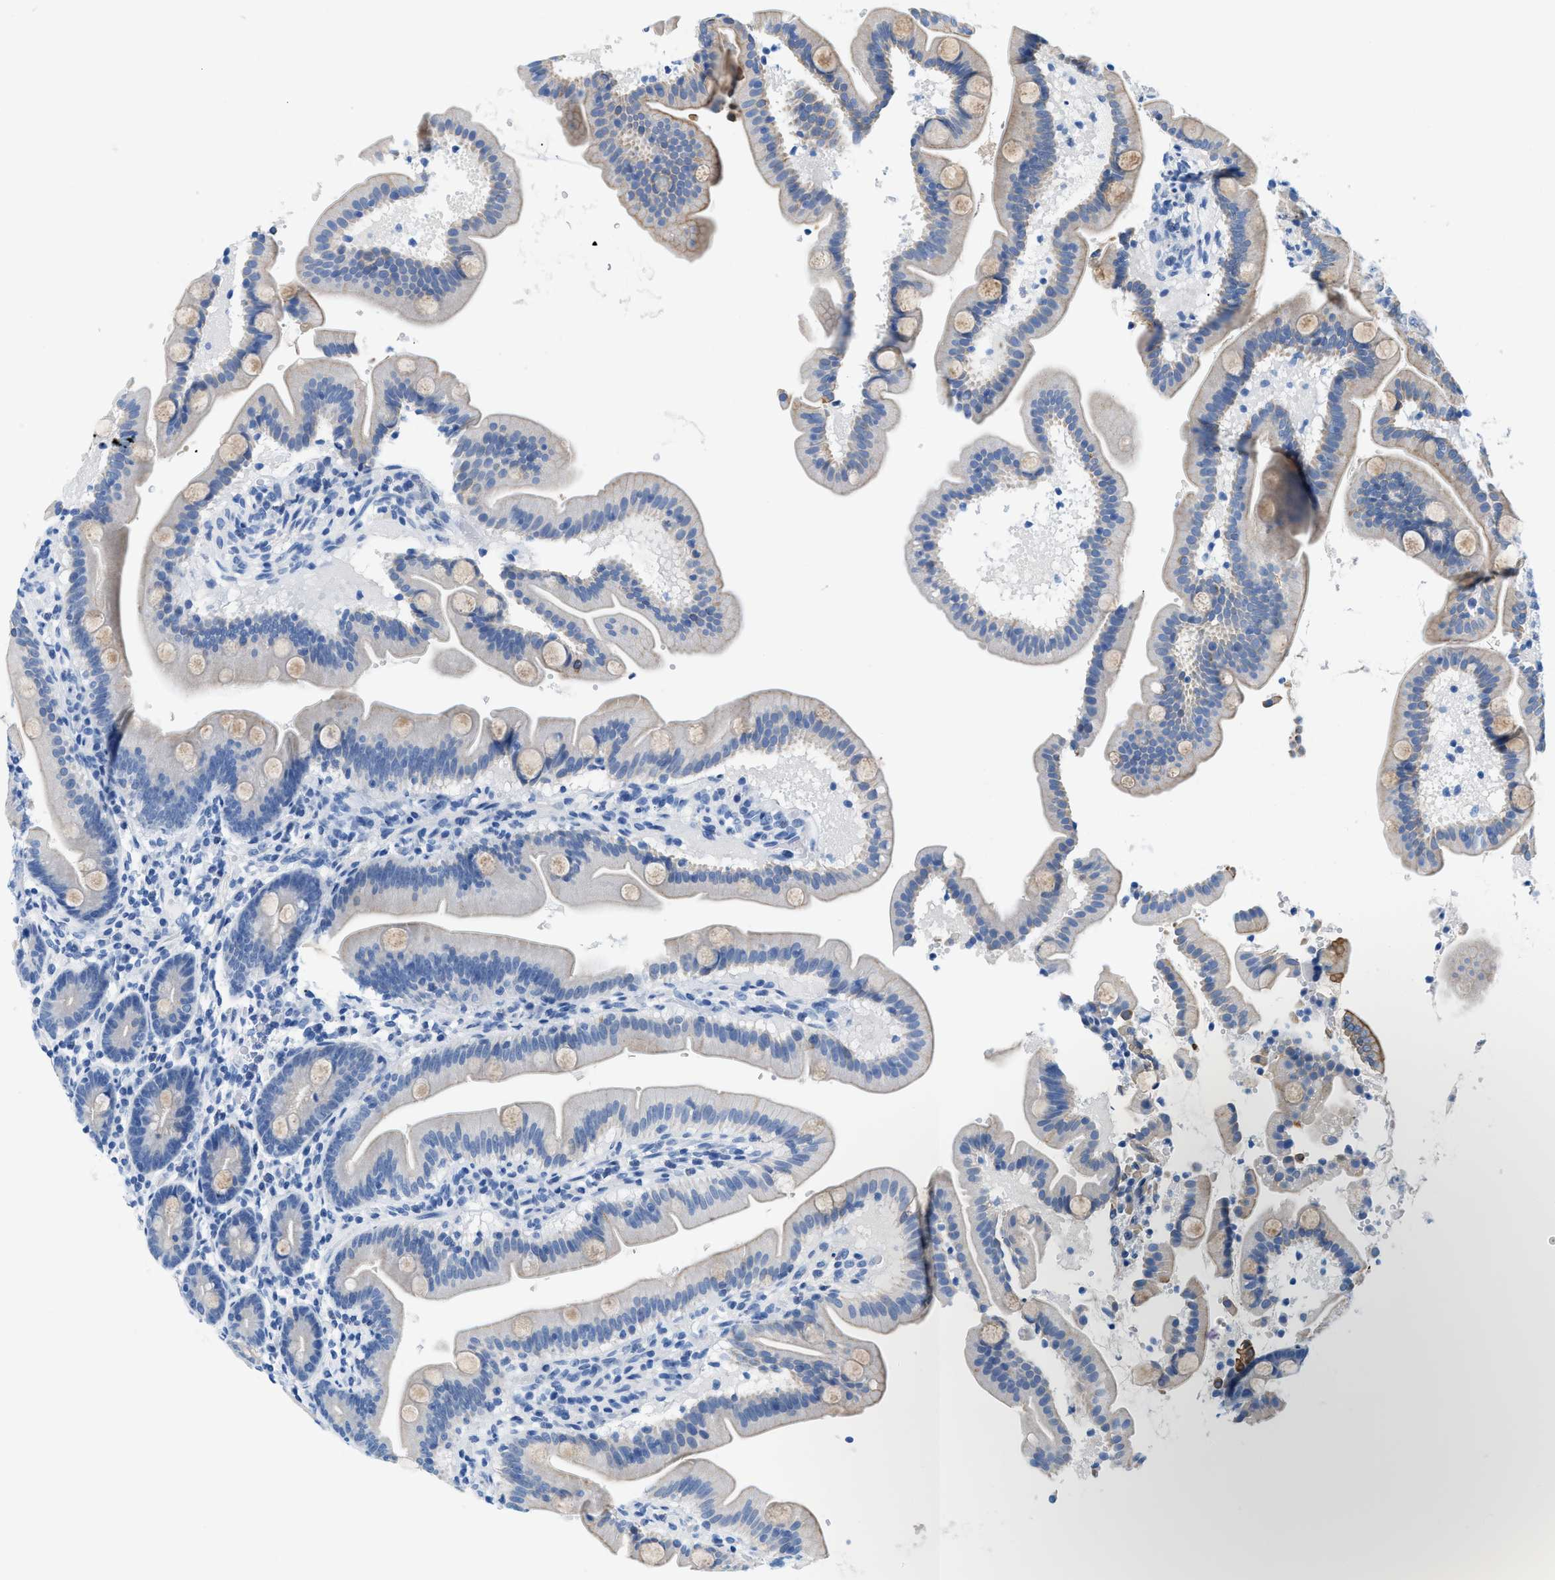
{"staining": {"intensity": "weak", "quantity": "25%-75%", "location": "cytoplasmic/membranous"}, "tissue": "duodenum", "cell_type": "Glandular cells", "image_type": "normal", "snomed": [{"axis": "morphology", "description": "Normal tissue, NOS"}, {"axis": "topography", "description": "Duodenum"}], "caption": "Immunohistochemical staining of unremarkable duodenum shows 25%-75% levels of weak cytoplasmic/membranous protein expression in about 25%-75% of glandular cells.", "gene": "BPGM", "patient": {"sex": "male", "age": 54}}